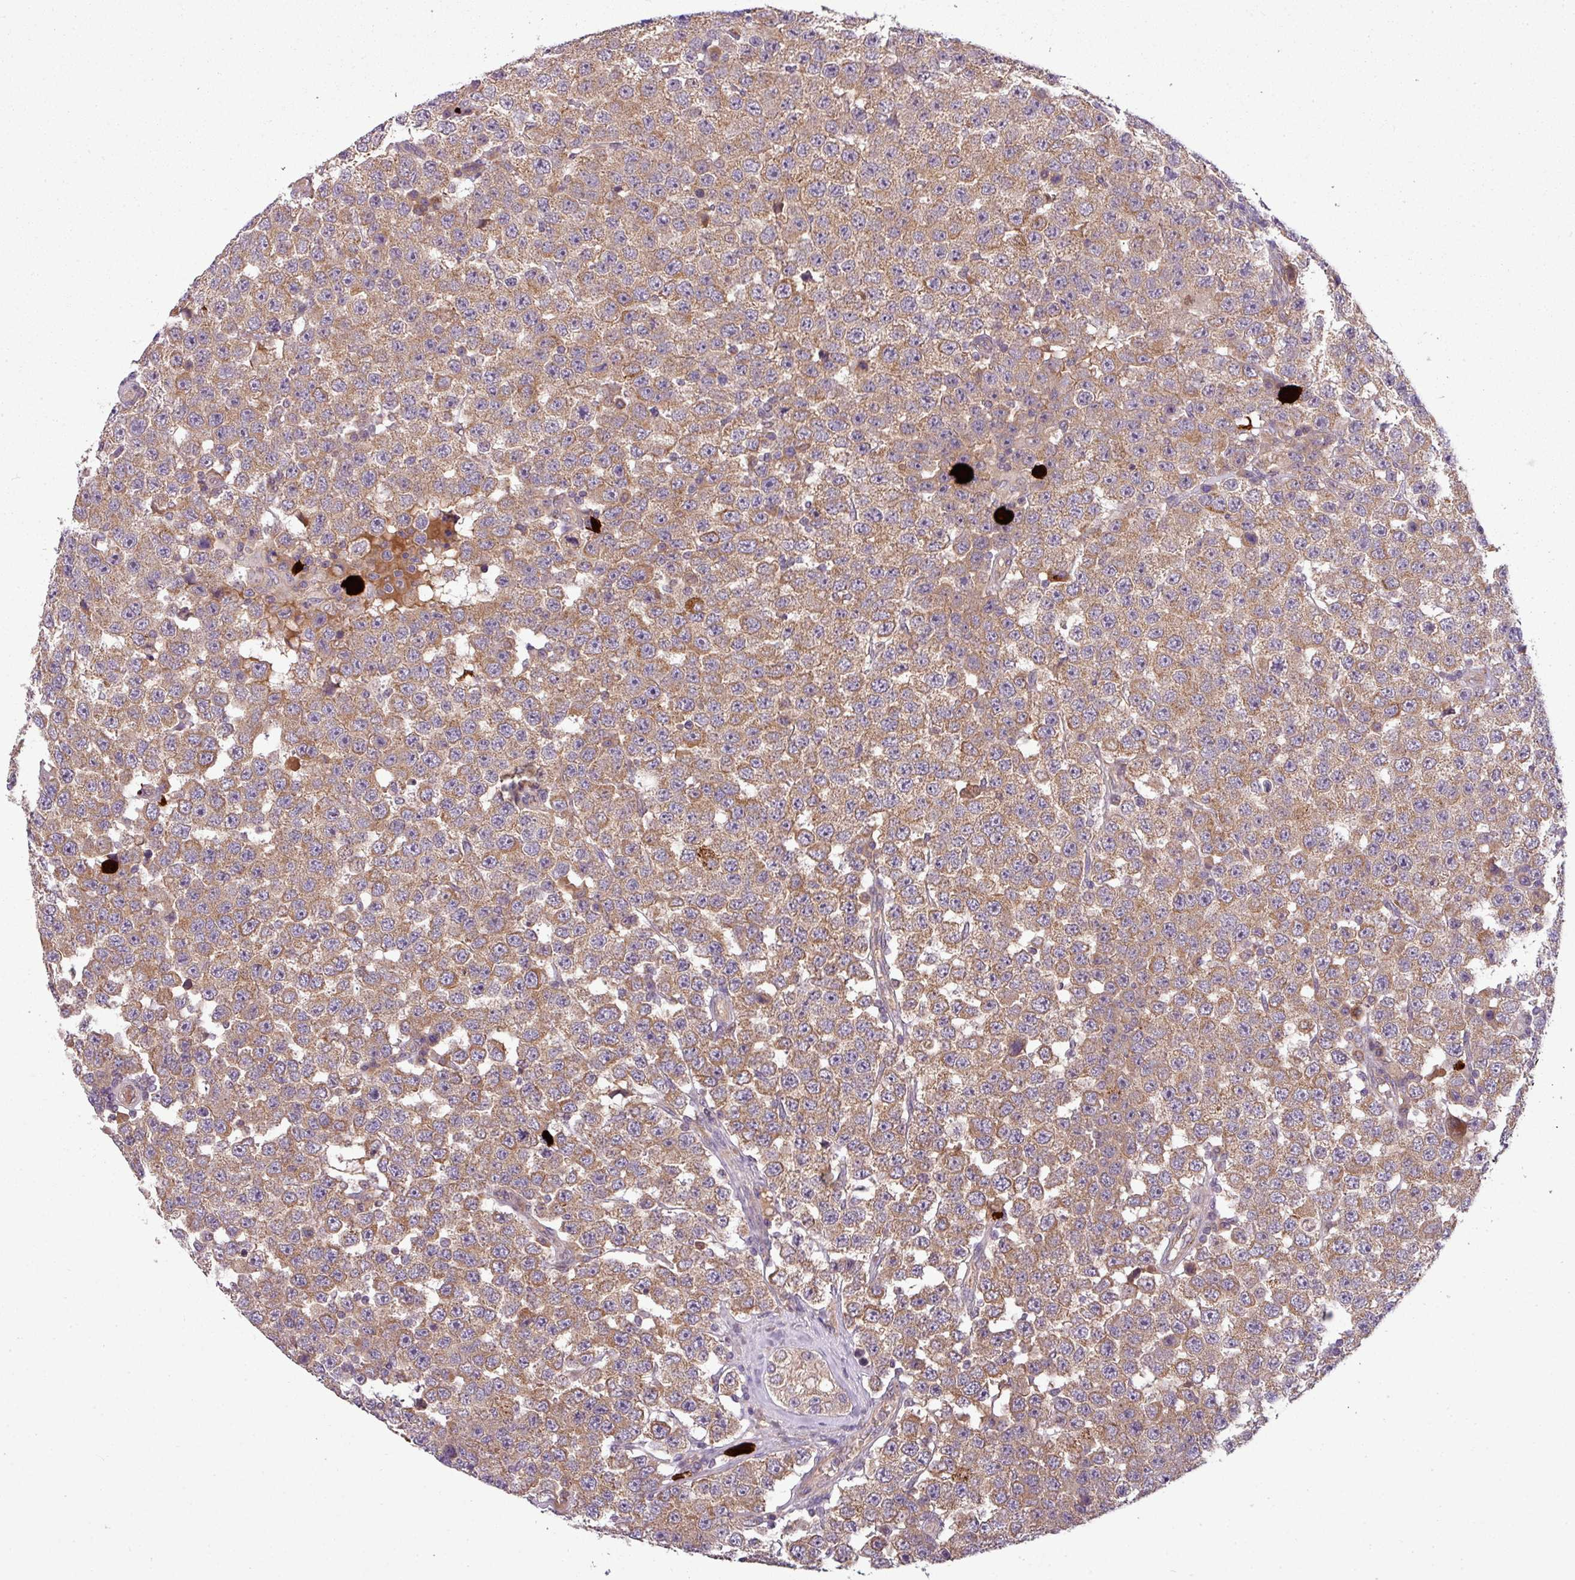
{"staining": {"intensity": "moderate", "quantity": ">75%", "location": "cytoplasmic/membranous"}, "tissue": "testis cancer", "cell_type": "Tumor cells", "image_type": "cancer", "snomed": [{"axis": "morphology", "description": "Seminoma, NOS"}, {"axis": "topography", "description": "Testis"}], "caption": "A histopathology image showing moderate cytoplasmic/membranous positivity in approximately >75% of tumor cells in testis seminoma, as visualized by brown immunohistochemical staining.", "gene": "PAPLN", "patient": {"sex": "male", "age": 28}}